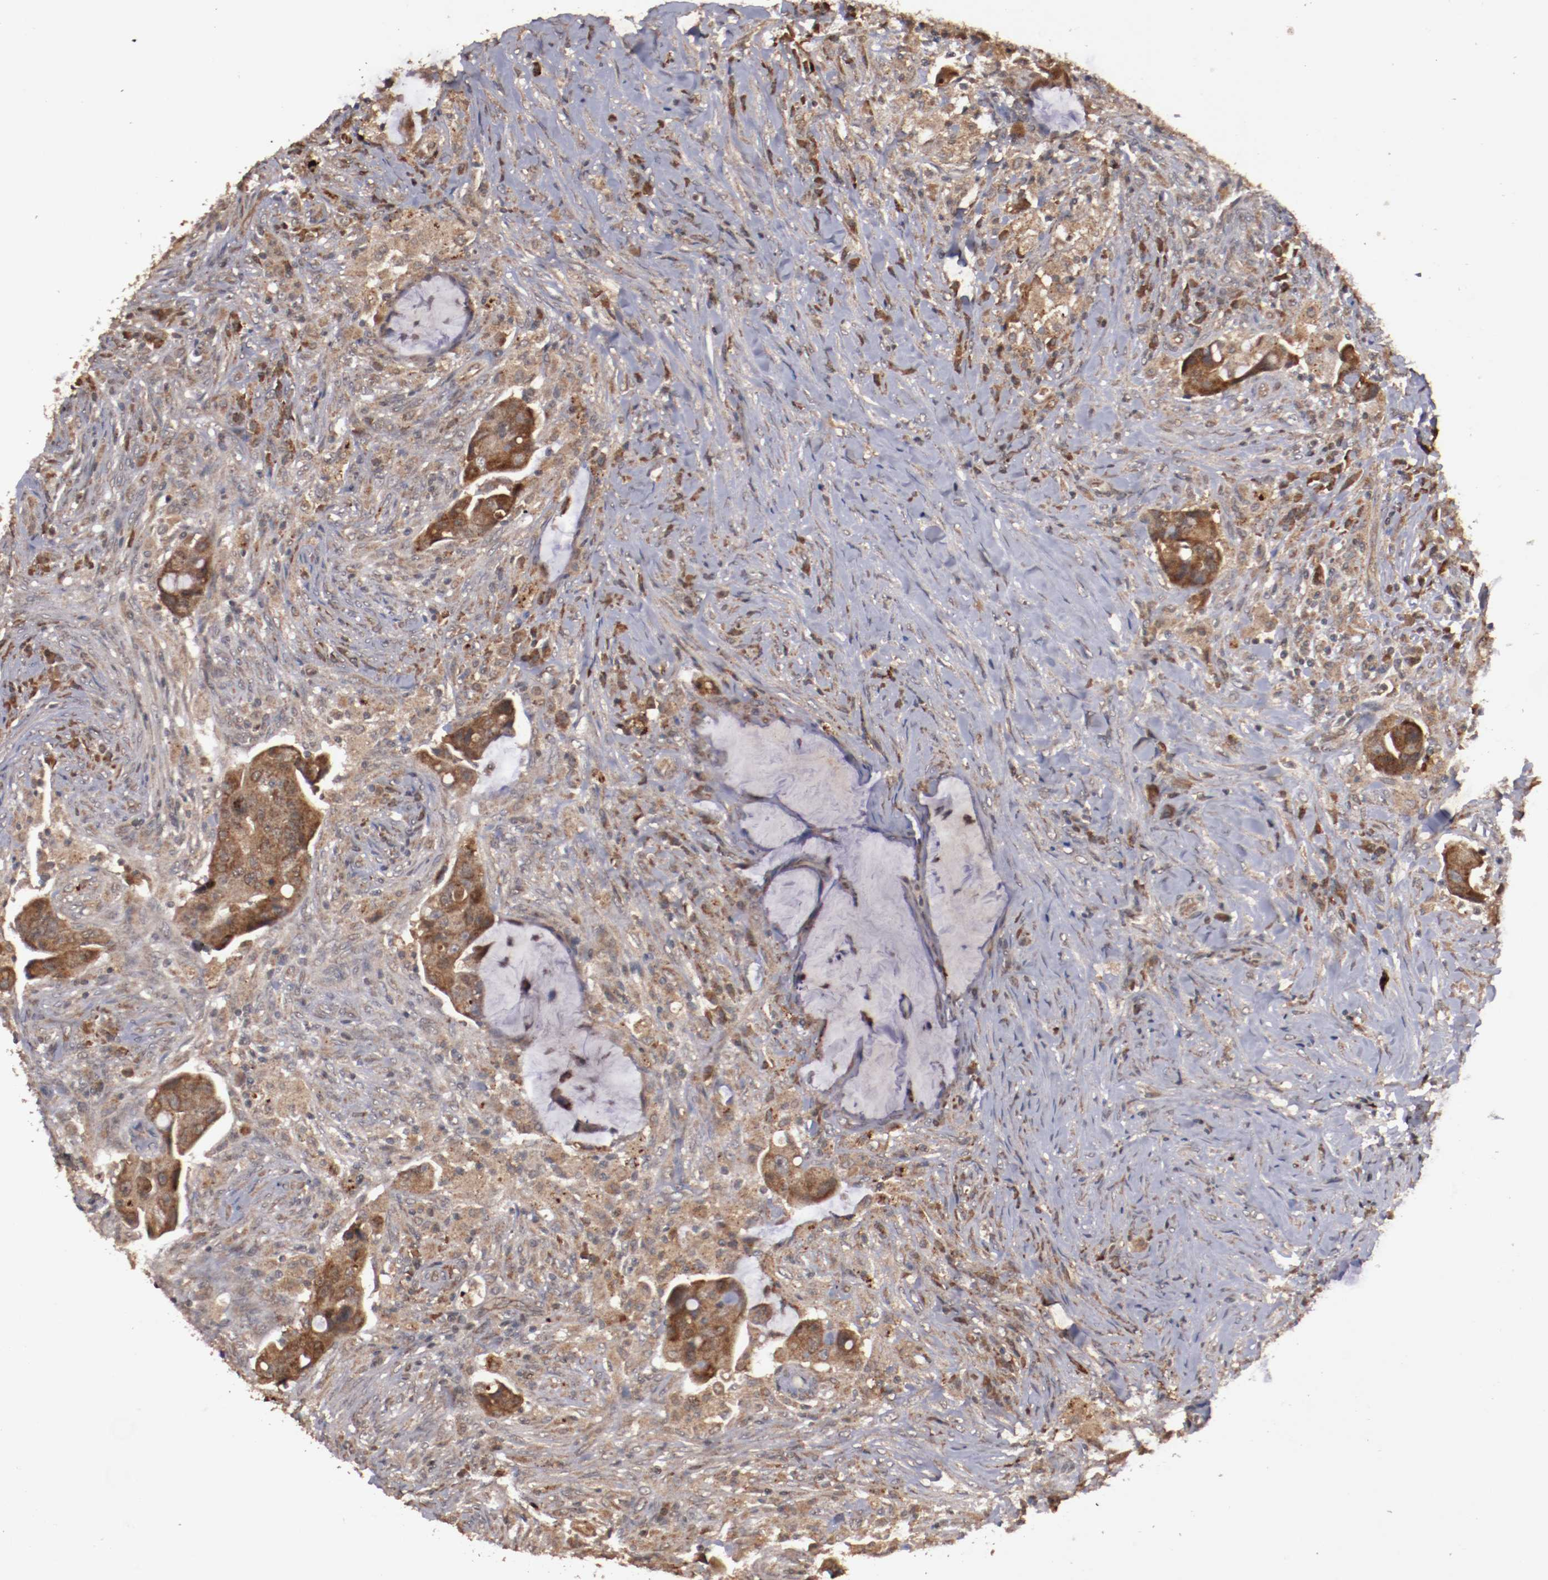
{"staining": {"intensity": "strong", "quantity": ">75%", "location": "cytoplasmic/membranous"}, "tissue": "colorectal cancer", "cell_type": "Tumor cells", "image_type": "cancer", "snomed": [{"axis": "morphology", "description": "Adenocarcinoma, NOS"}, {"axis": "topography", "description": "Rectum"}], "caption": "Protein staining of colorectal cancer (adenocarcinoma) tissue reveals strong cytoplasmic/membranous expression in approximately >75% of tumor cells.", "gene": "TENM1", "patient": {"sex": "female", "age": 71}}